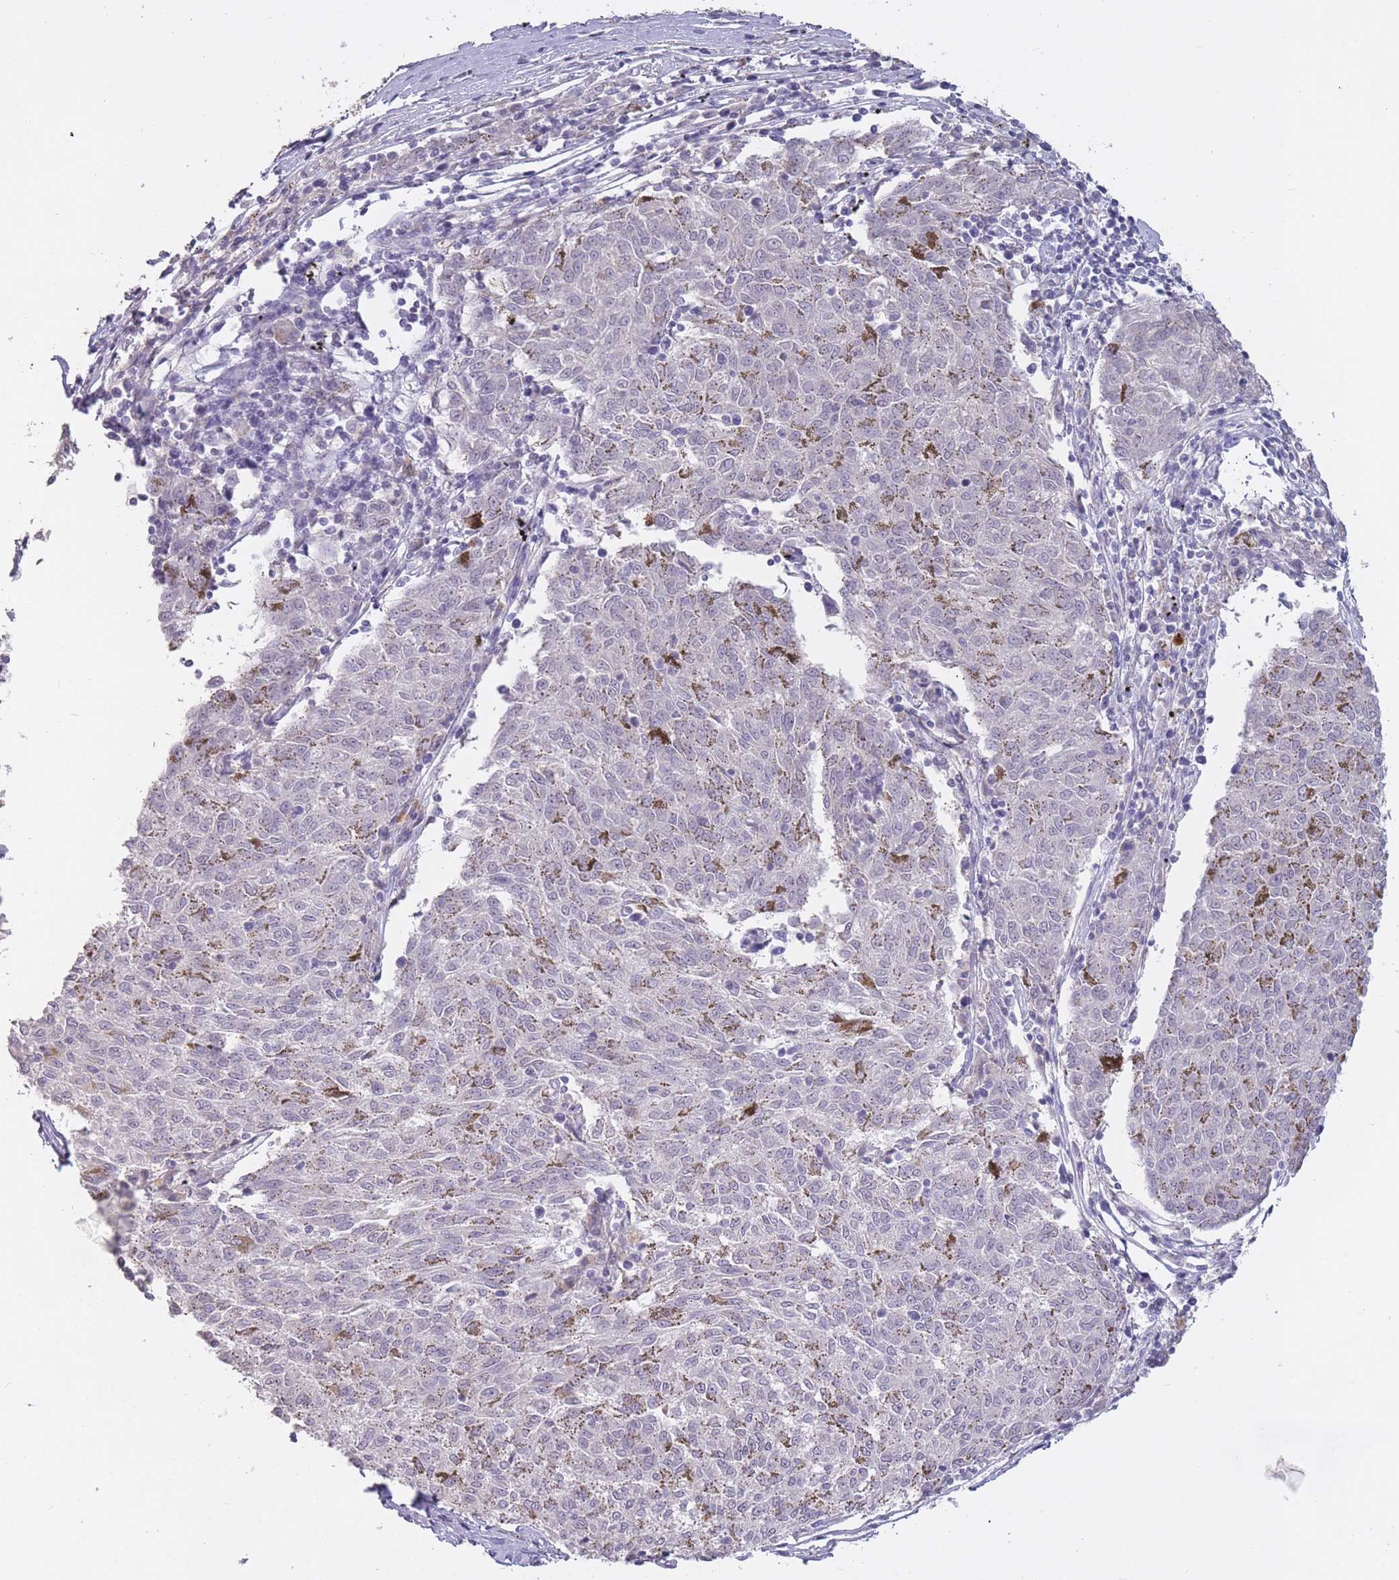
{"staining": {"intensity": "negative", "quantity": "none", "location": "none"}, "tissue": "melanoma", "cell_type": "Tumor cells", "image_type": "cancer", "snomed": [{"axis": "morphology", "description": "Malignant melanoma, NOS"}, {"axis": "topography", "description": "Skin"}], "caption": "DAB (3,3'-diaminobenzidine) immunohistochemical staining of malignant melanoma demonstrates no significant staining in tumor cells.", "gene": "HNRNPUL1", "patient": {"sex": "female", "age": 72}}